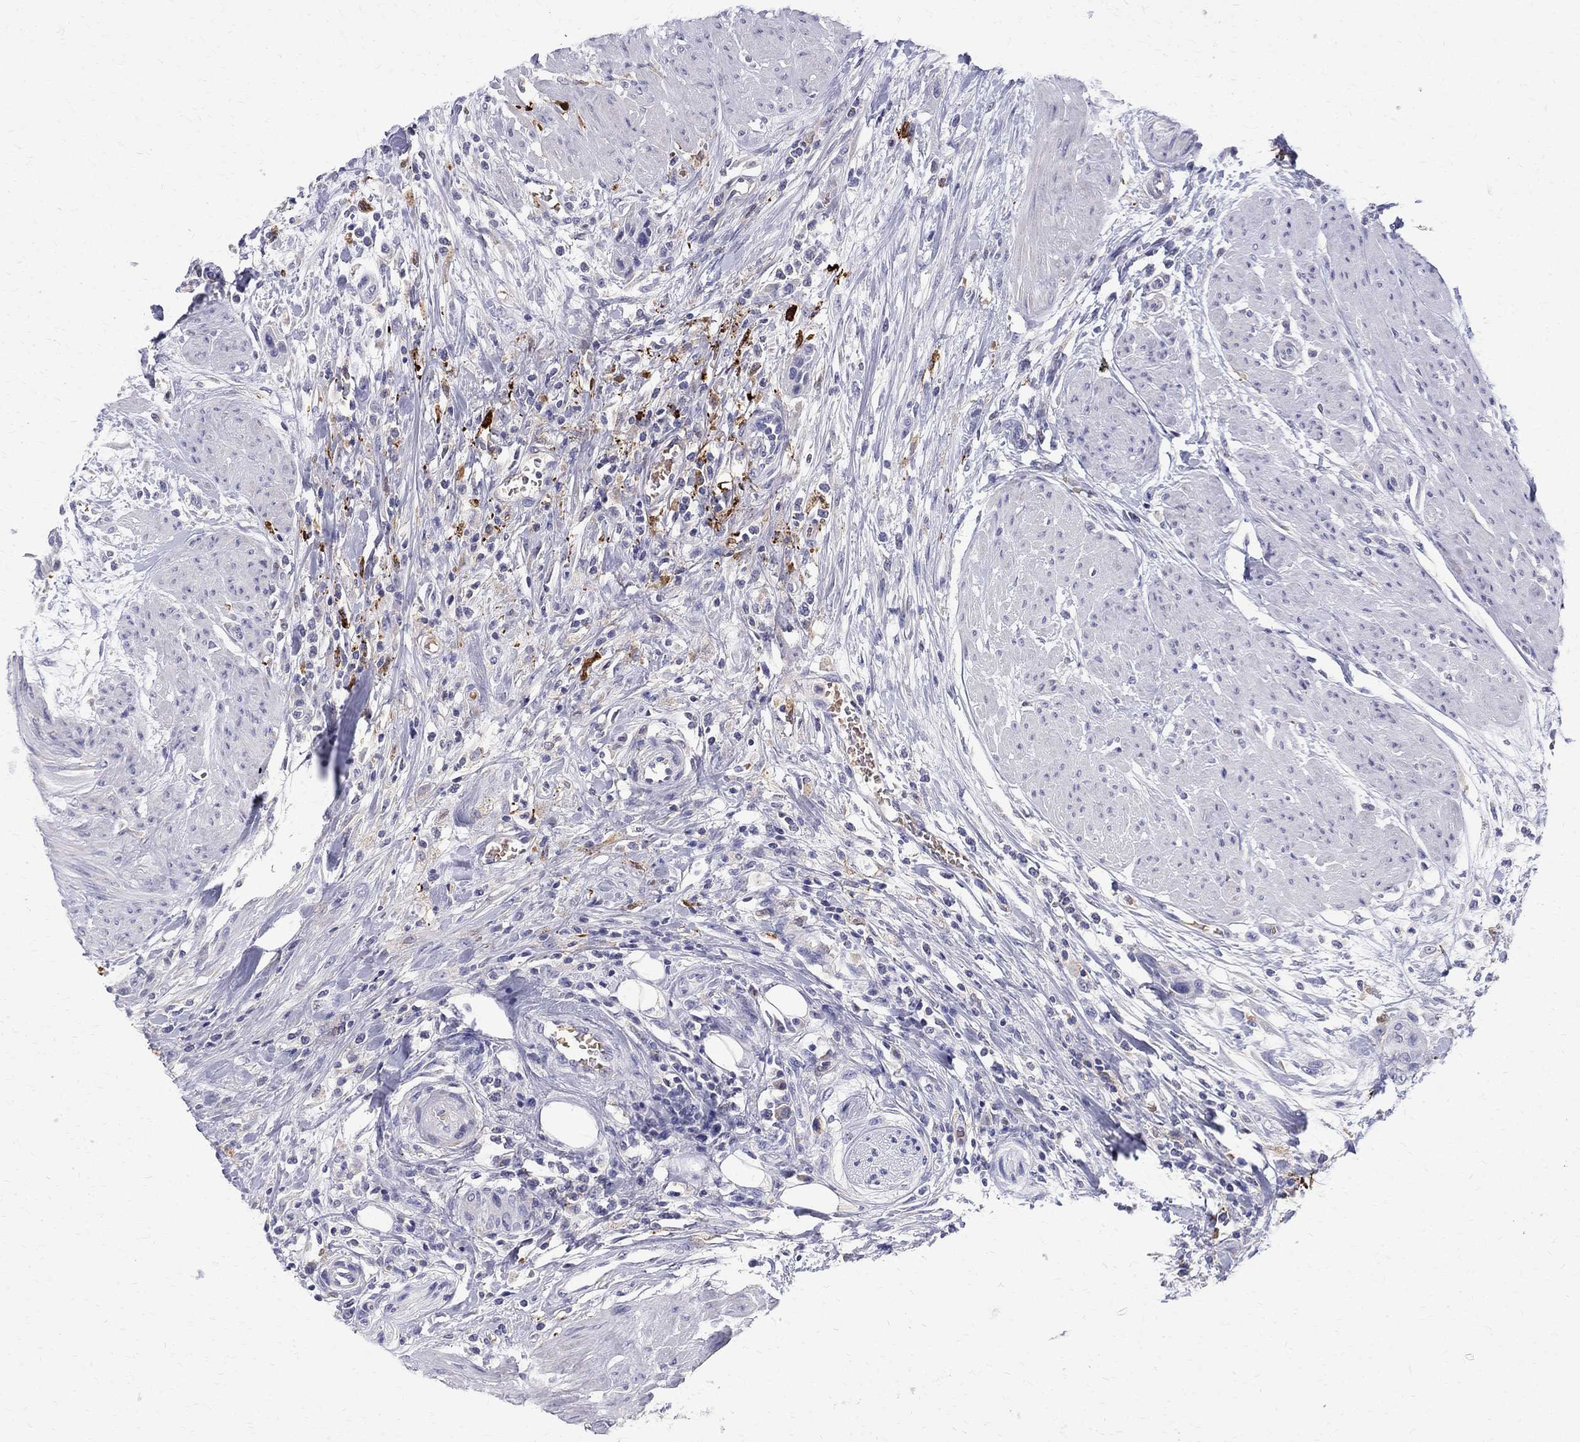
{"staining": {"intensity": "negative", "quantity": "none", "location": "none"}, "tissue": "urothelial cancer", "cell_type": "Tumor cells", "image_type": "cancer", "snomed": [{"axis": "morphology", "description": "Urothelial carcinoma, High grade"}, {"axis": "topography", "description": "Urinary bladder"}], "caption": "Tumor cells show no significant protein positivity in urothelial cancer.", "gene": "AGER", "patient": {"sex": "male", "age": 35}}